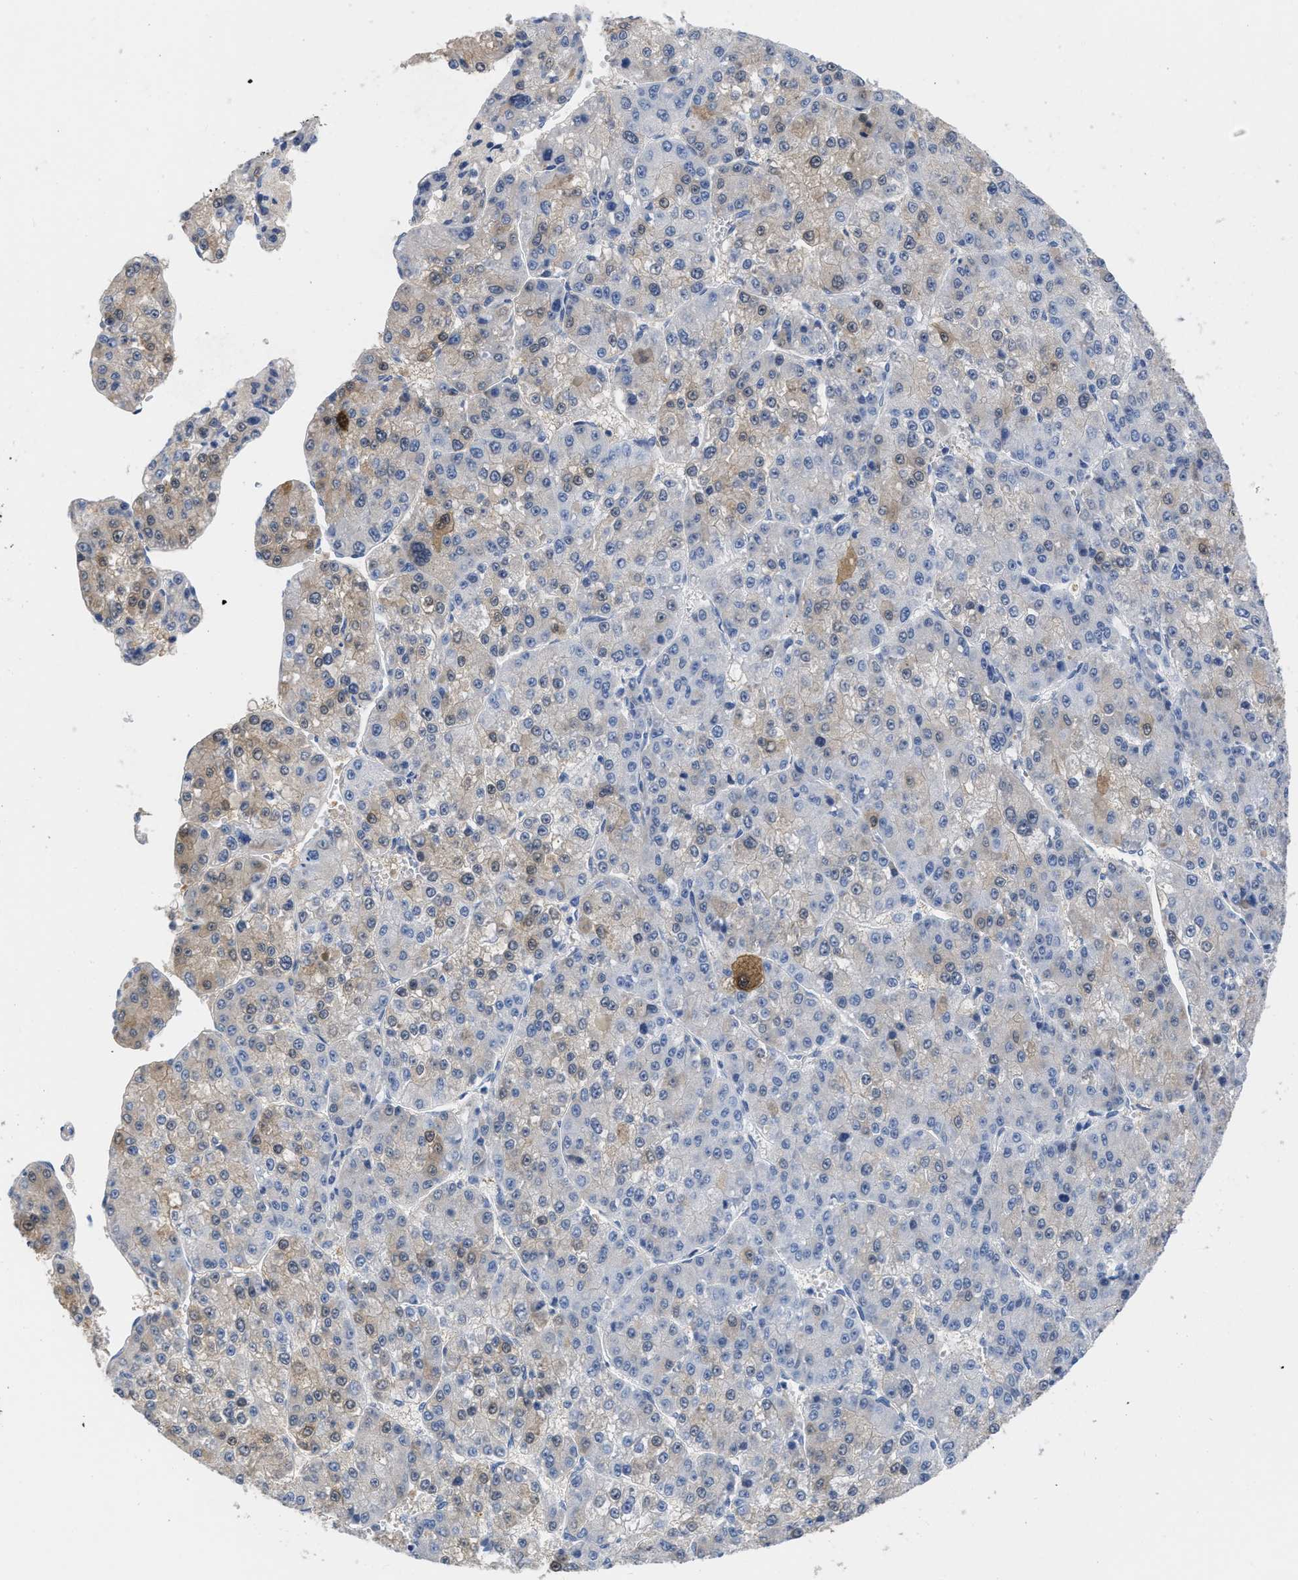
{"staining": {"intensity": "weak", "quantity": "25%-75%", "location": "cytoplasmic/membranous"}, "tissue": "liver cancer", "cell_type": "Tumor cells", "image_type": "cancer", "snomed": [{"axis": "morphology", "description": "Carcinoma, Hepatocellular, NOS"}, {"axis": "topography", "description": "Liver"}], "caption": "Liver cancer (hepatocellular carcinoma) was stained to show a protein in brown. There is low levels of weak cytoplasmic/membranous expression in about 25%-75% of tumor cells.", "gene": "CRYM", "patient": {"sex": "female", "age": 73}}